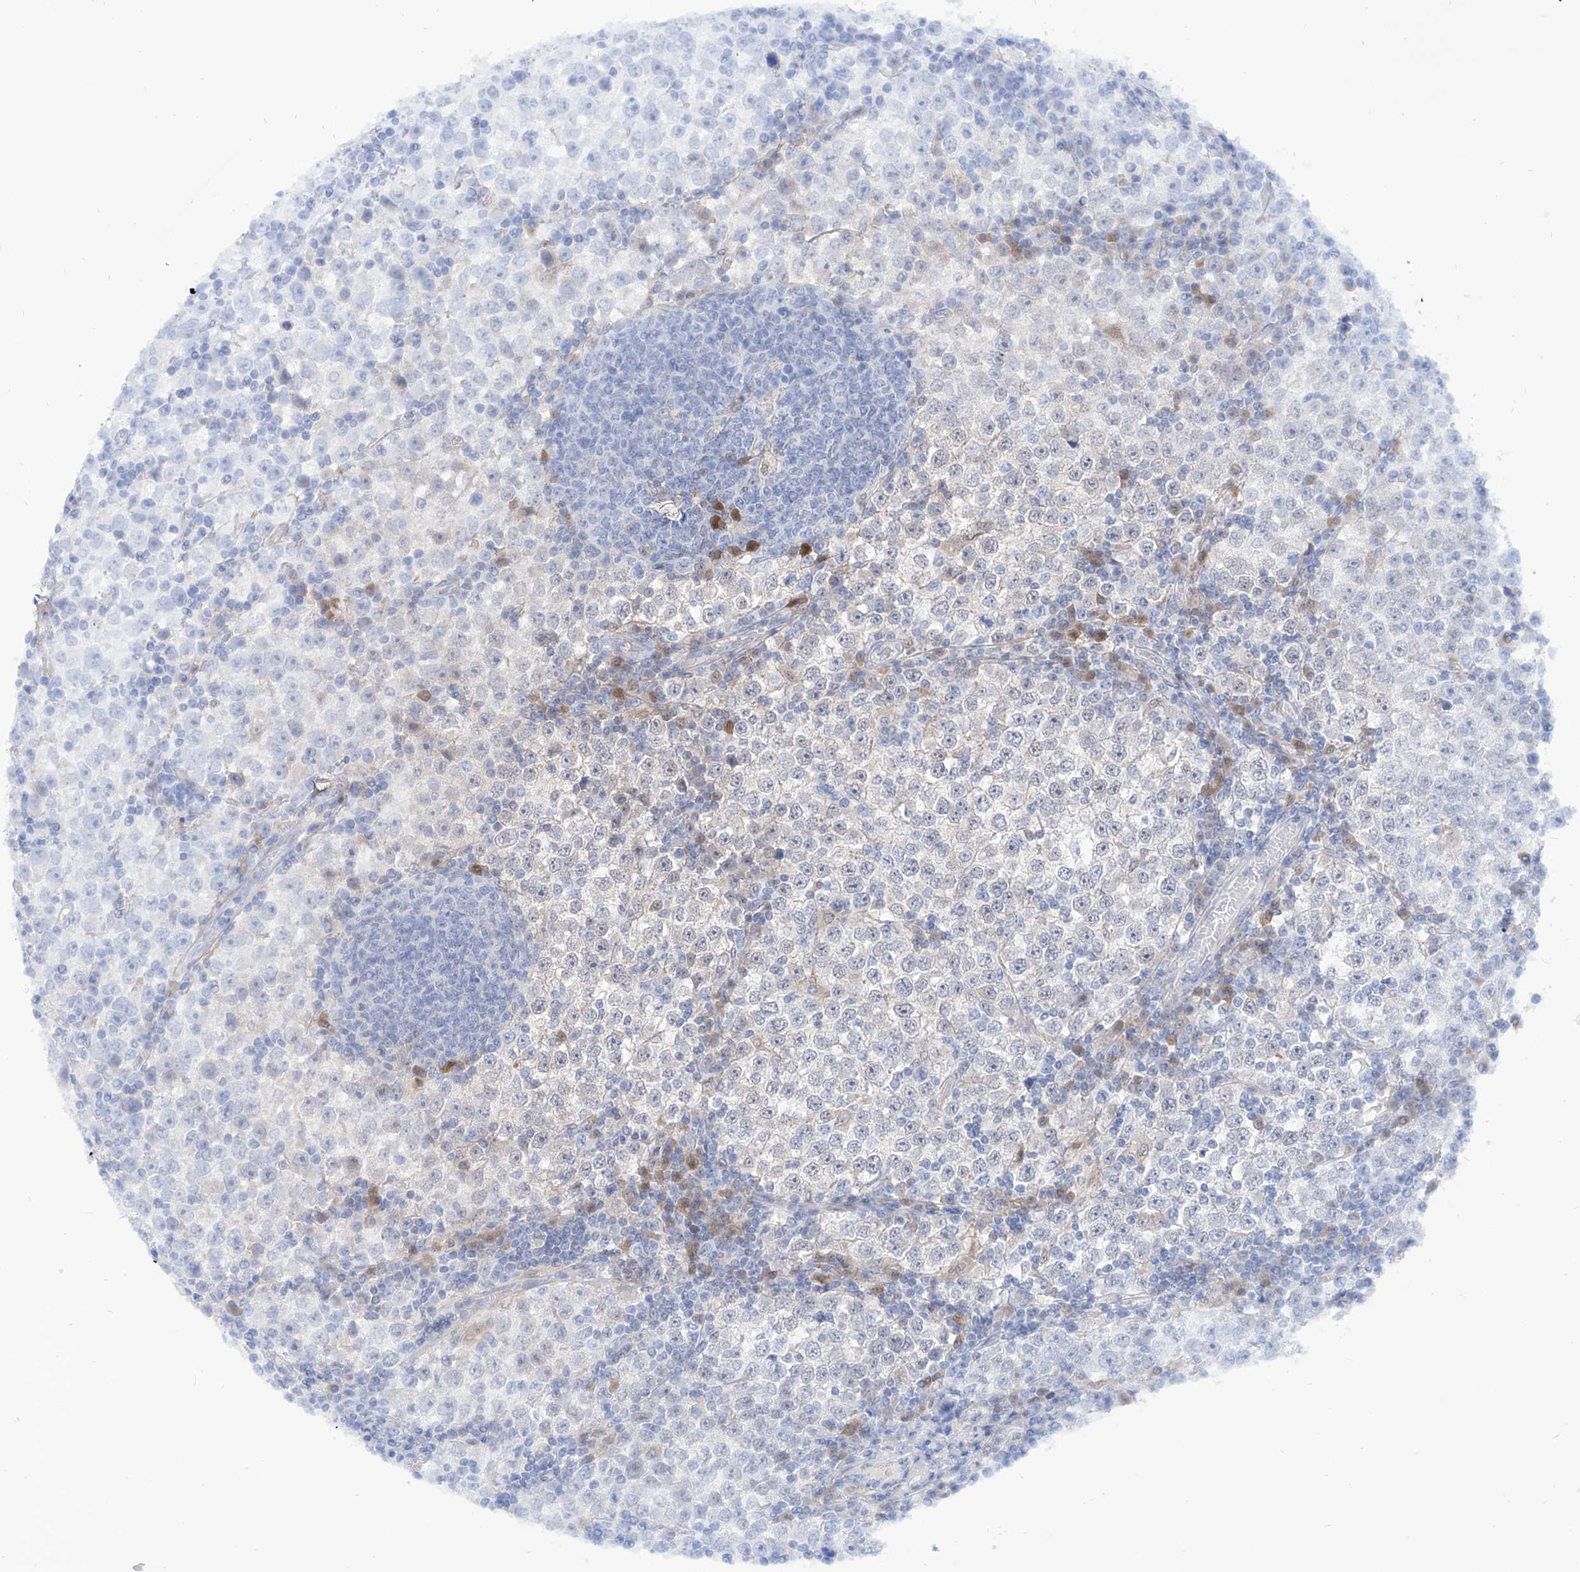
{"staining": {"intensity": "negative", "quantity": "none", "location": "none"}, "tissue": "testis cancer", "cell_type": "Tumor cells", "image_type": "cancer", "snomed": [{"axis": "morphology", "description": "Seminoma, NOS"}, {"axis": "topography", "description": "Testis"}], "caption": "The immunohistochemistry image has no significant expression in tumor cells of testis cancer tissue.", "gene": "PDXK", "patient": {"sex": "male", "age": 65}}